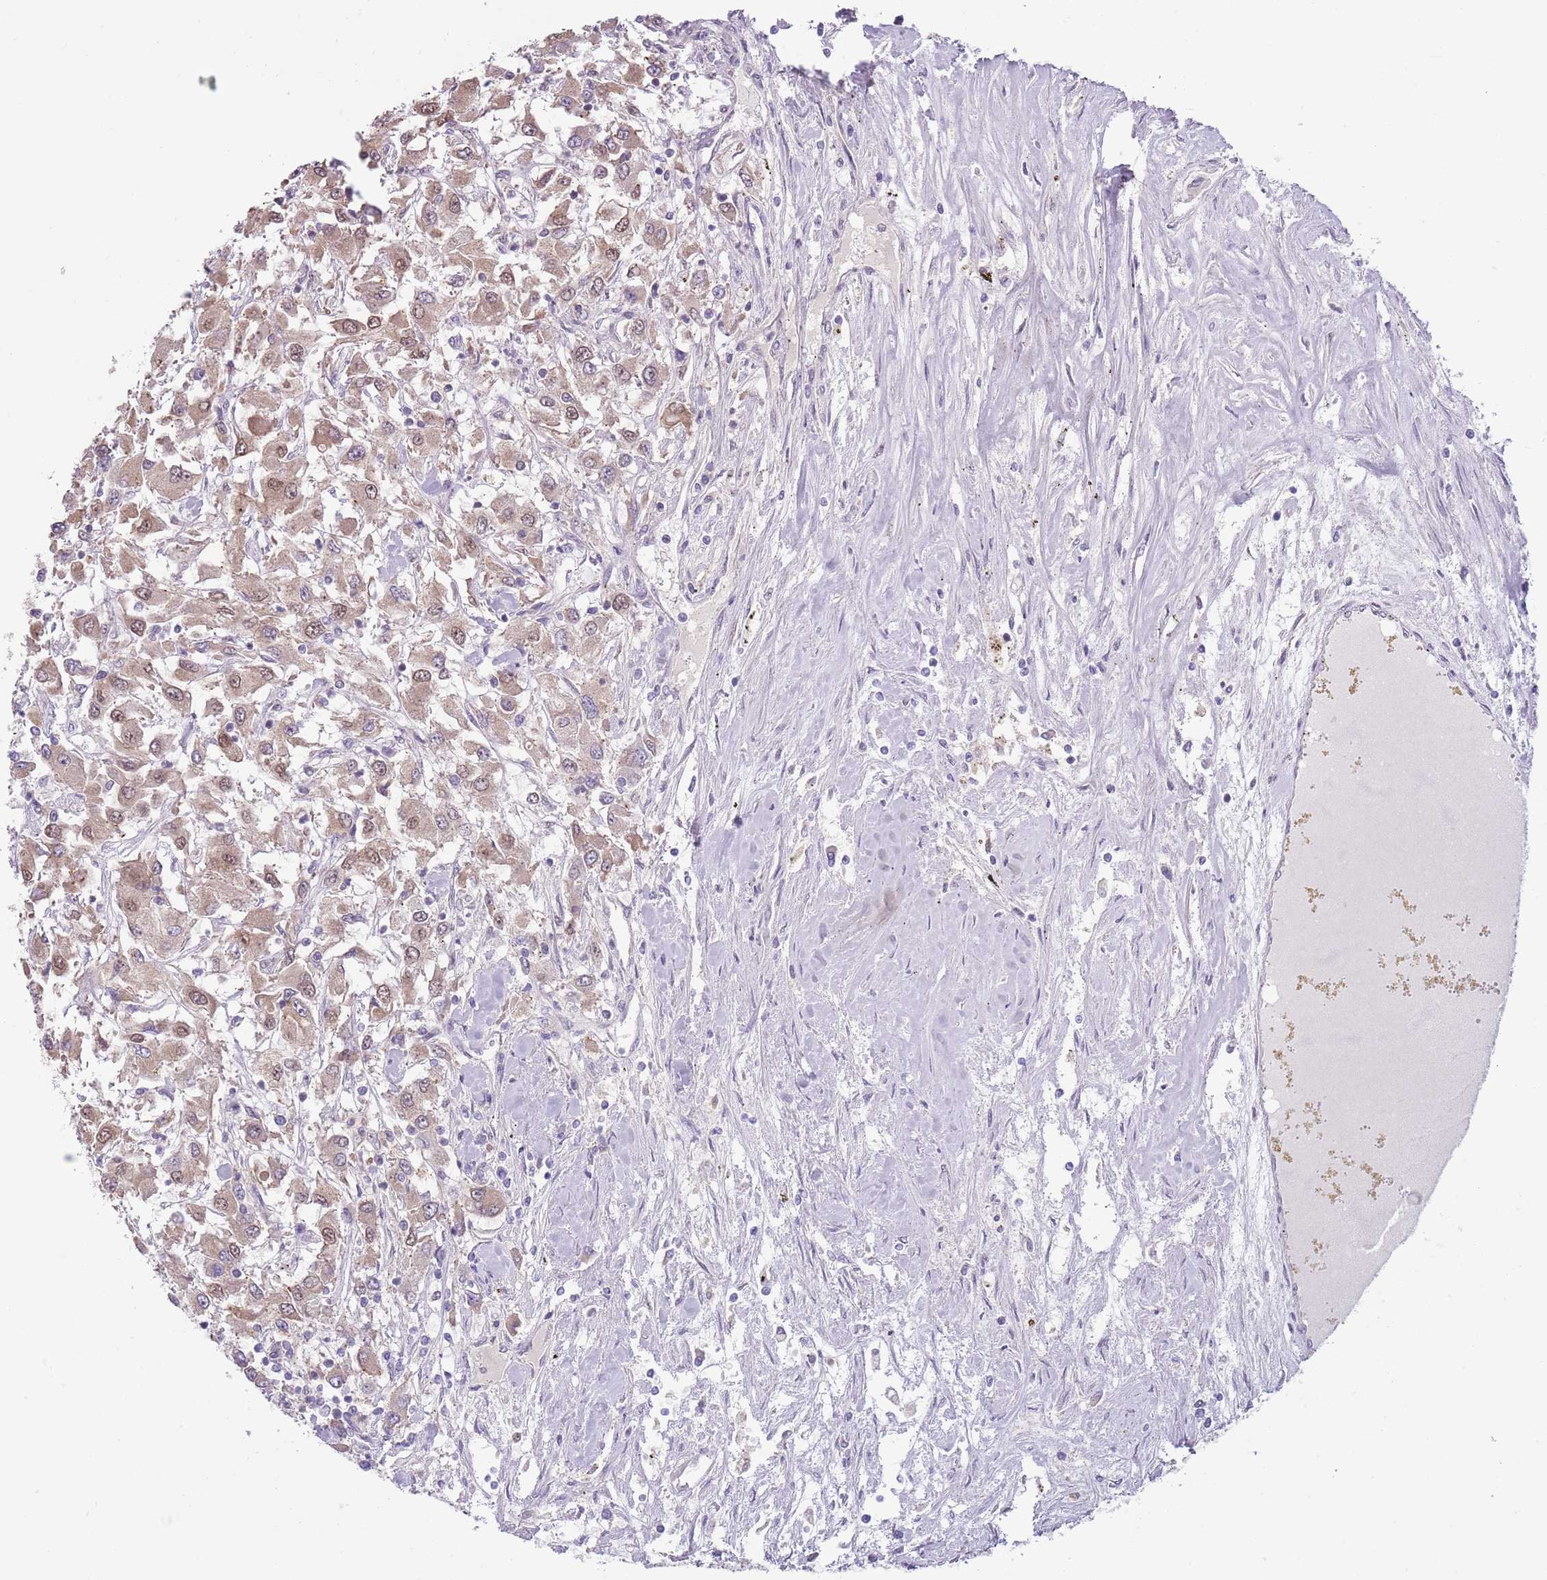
{"staining": {"intensity": "moderate", "quantity": "25%-75%", "location": "nuclear"}, "tissue": "renal cancer", "cell_type": "Tumor cells", "image_type": "cancer", "snomed": [{"axis": "morphology", "description": "Adenocarcinoma, NOS"}, {"axis": "topography", "description": "Kidney"}], "caption": "A medium amount of moderate nuclear expression is seen in approximately 25%-75% of tumor cells in renal cancer (adenocarcinoma) tissue.", "gene": "TM2D1", "patient": {"sex": "female", "age": 67}}